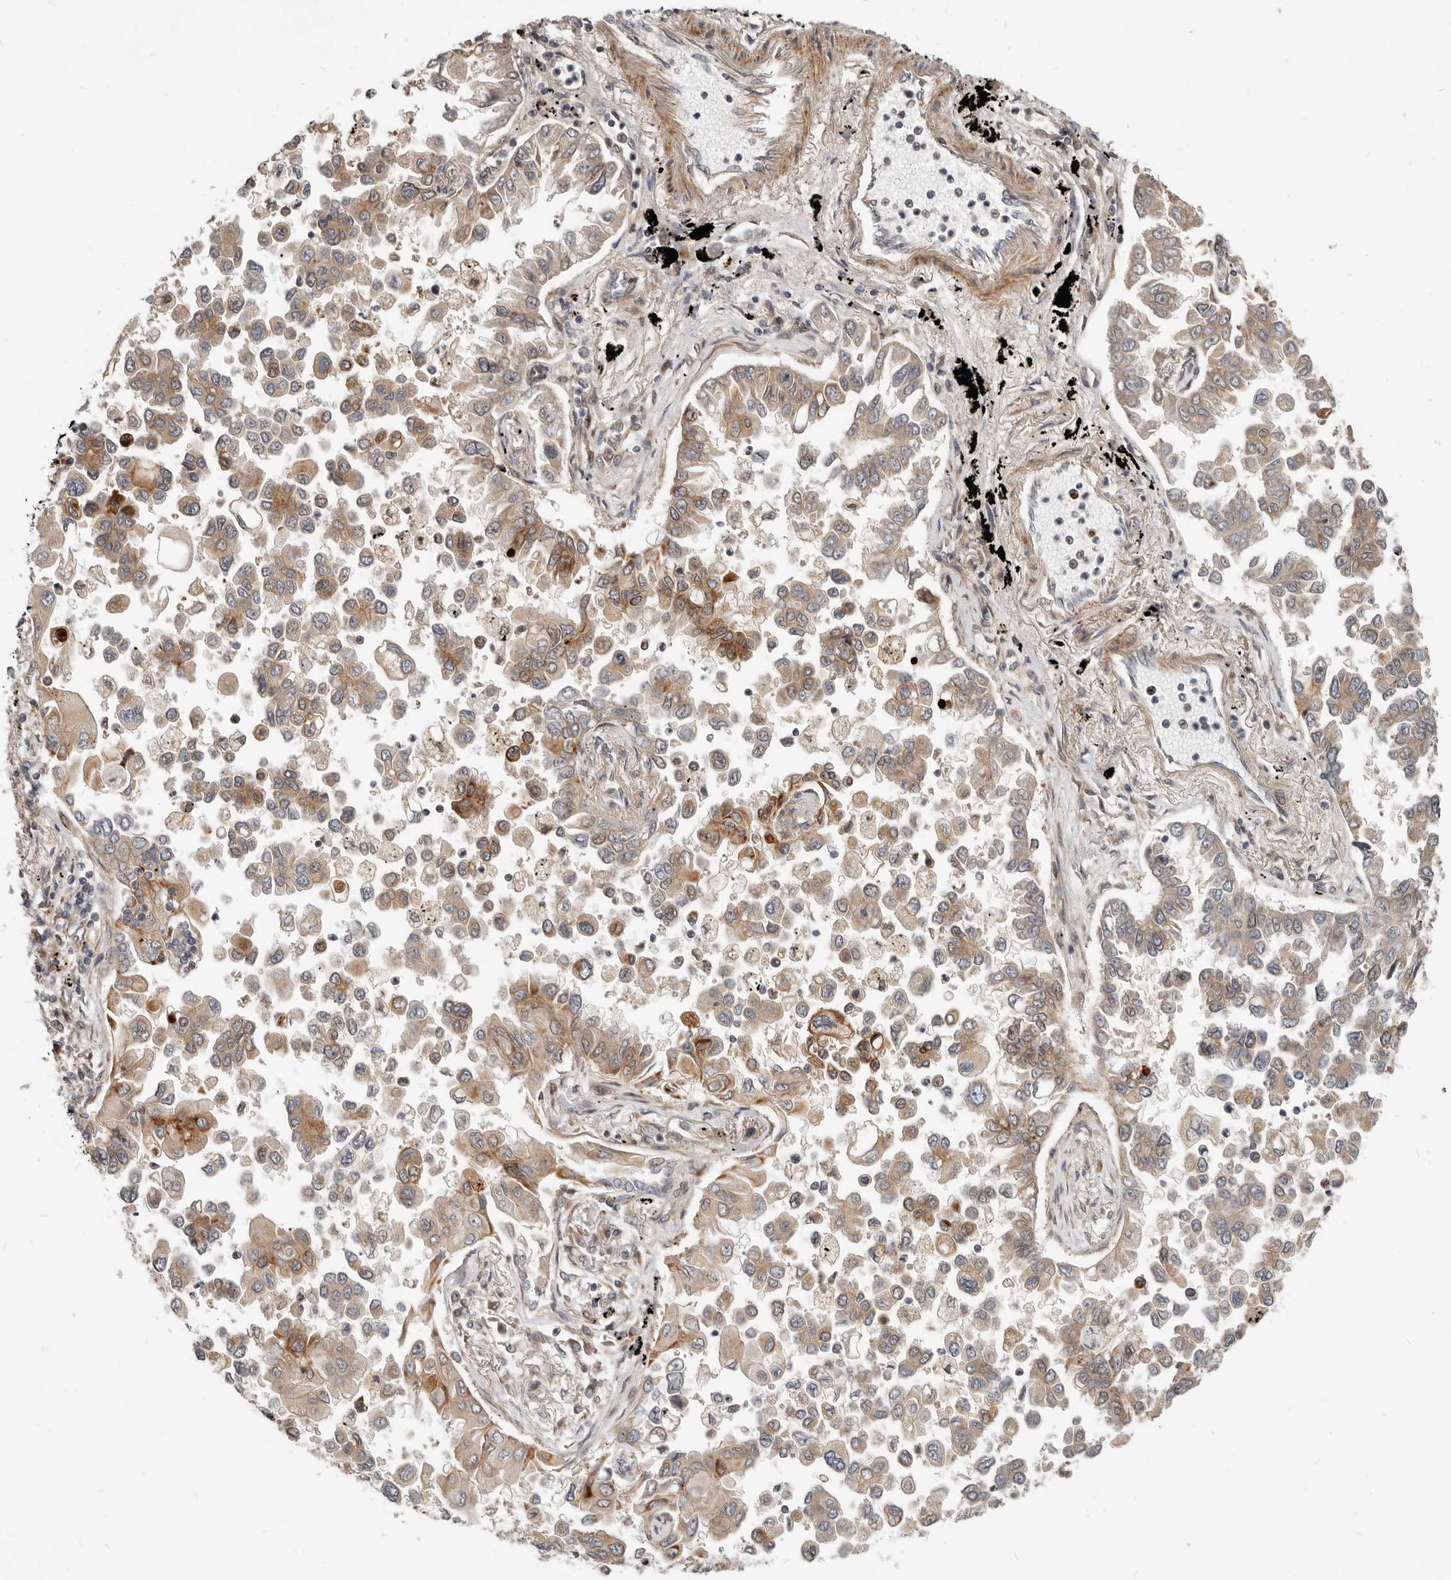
{"staining": {"intensity": "weak", "quantity": ">75%", "location": "cytoplasmic/membranous"}, "tissue": "lung cancer", "cell_type": "Tumor cells", "image_type": "cancer", "snomed": [{"axis": "morphology", "description": "Adenocarcinoma, NOS"}, {"axis": "topography", "description": "Lung"}], "caption": "A low amount of weak cytoplasmic/membranous staining is present in approximately >75% of tumor cells in lung cancer tissue.", "gene": "NPY4R", "patient": {"sex": "female", "age": 67}}